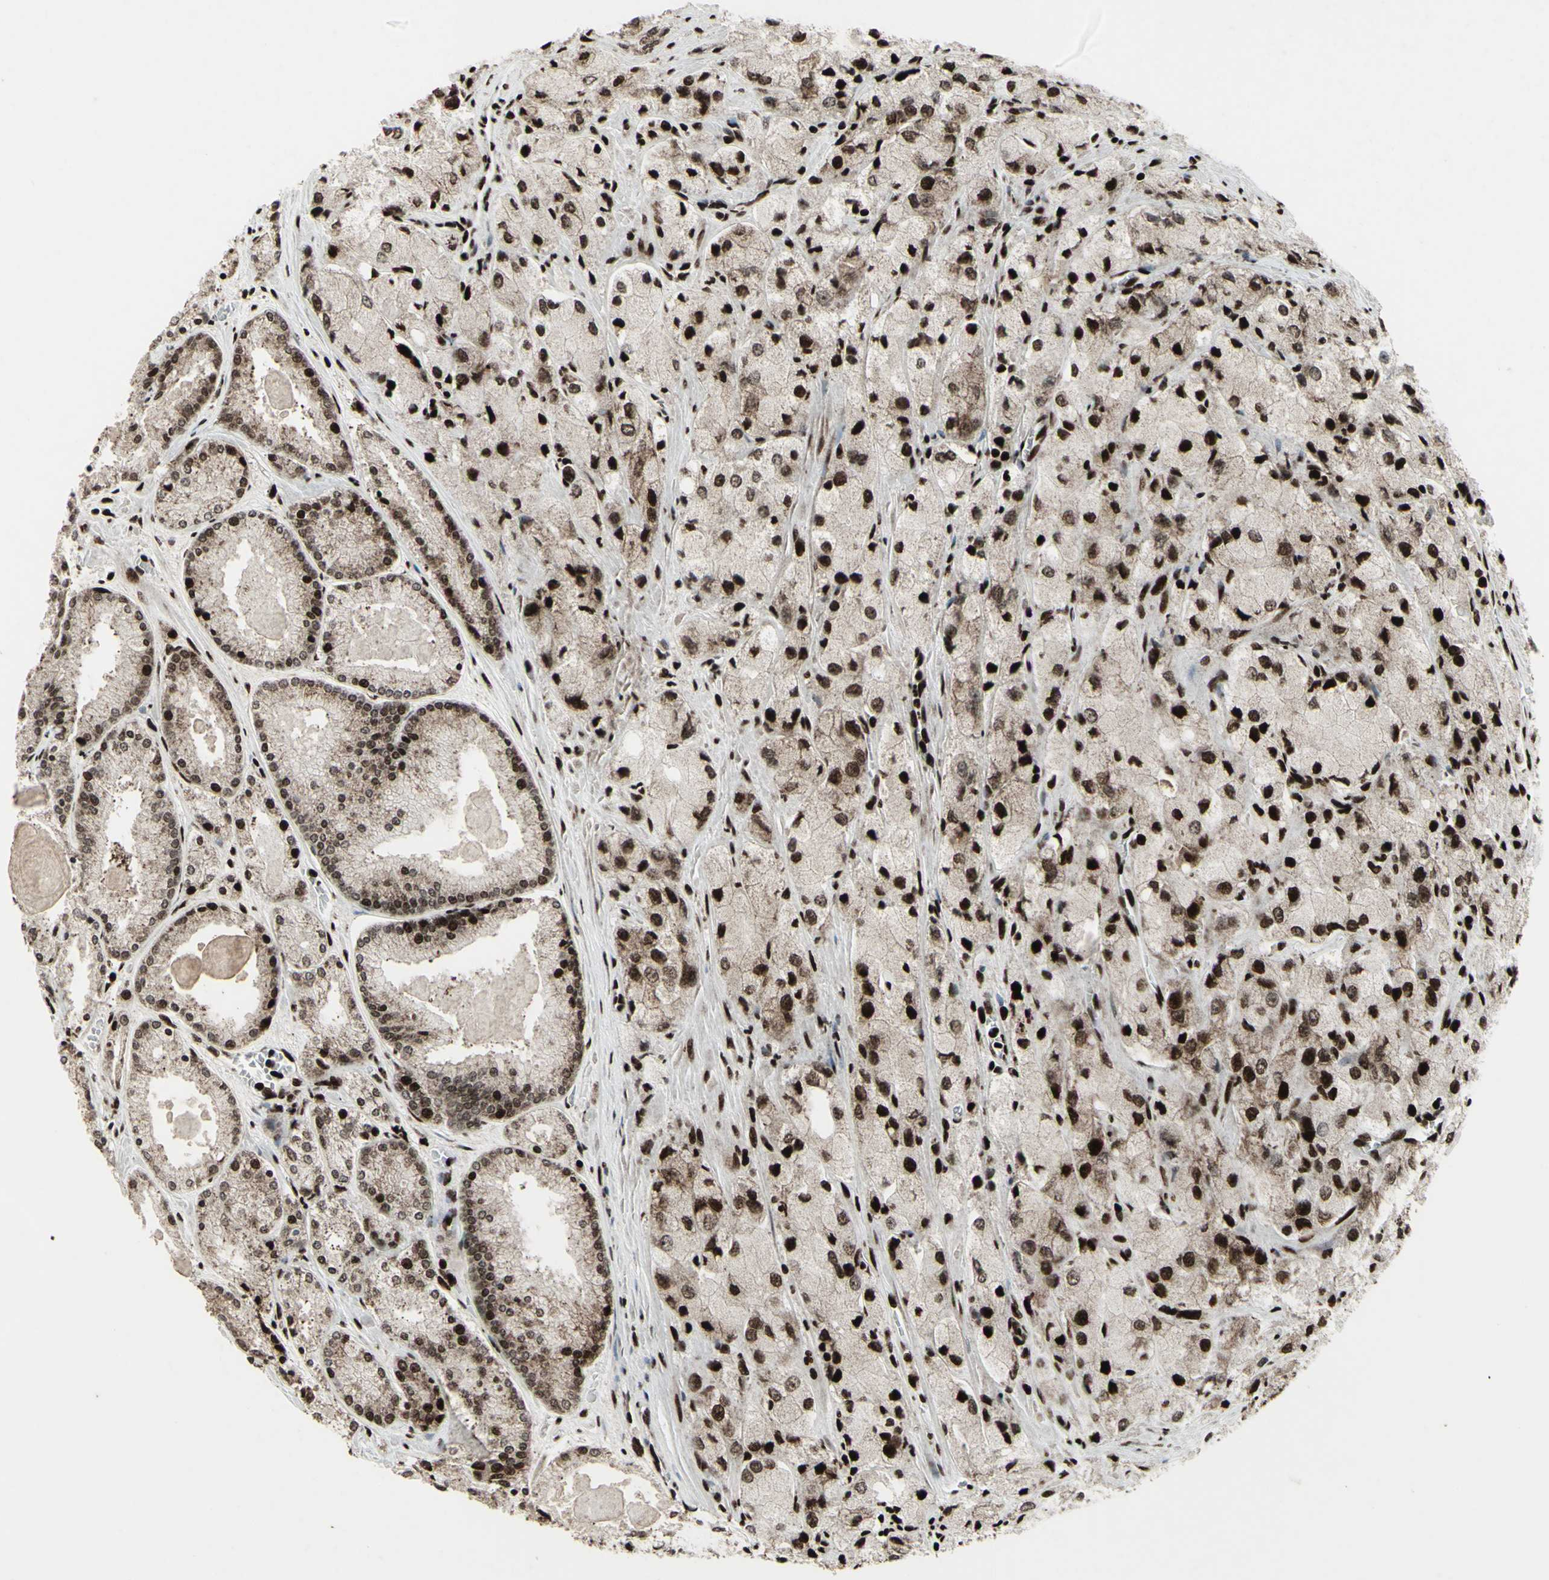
{"staining": {"intensity": "strong", "quantity": ">75%", "location": "nuclear"}, "tissue": "prostate cancer", "cell_type": "Tumor cells", "image_type": "cancer", "snomed": [{"axis": "morphology", "description": "Adenocarcinoma, High grade"}, {"axis": "topography", "description": "Prostate"}], "caption": "Protein staining exhibits strong nuclear positivity in about >75% of tumor cells in prostate cancer (adenocarcinoma (high-grade)).", "gene": "U2AF2", "patient": {"sex": "male", "age": 58}}